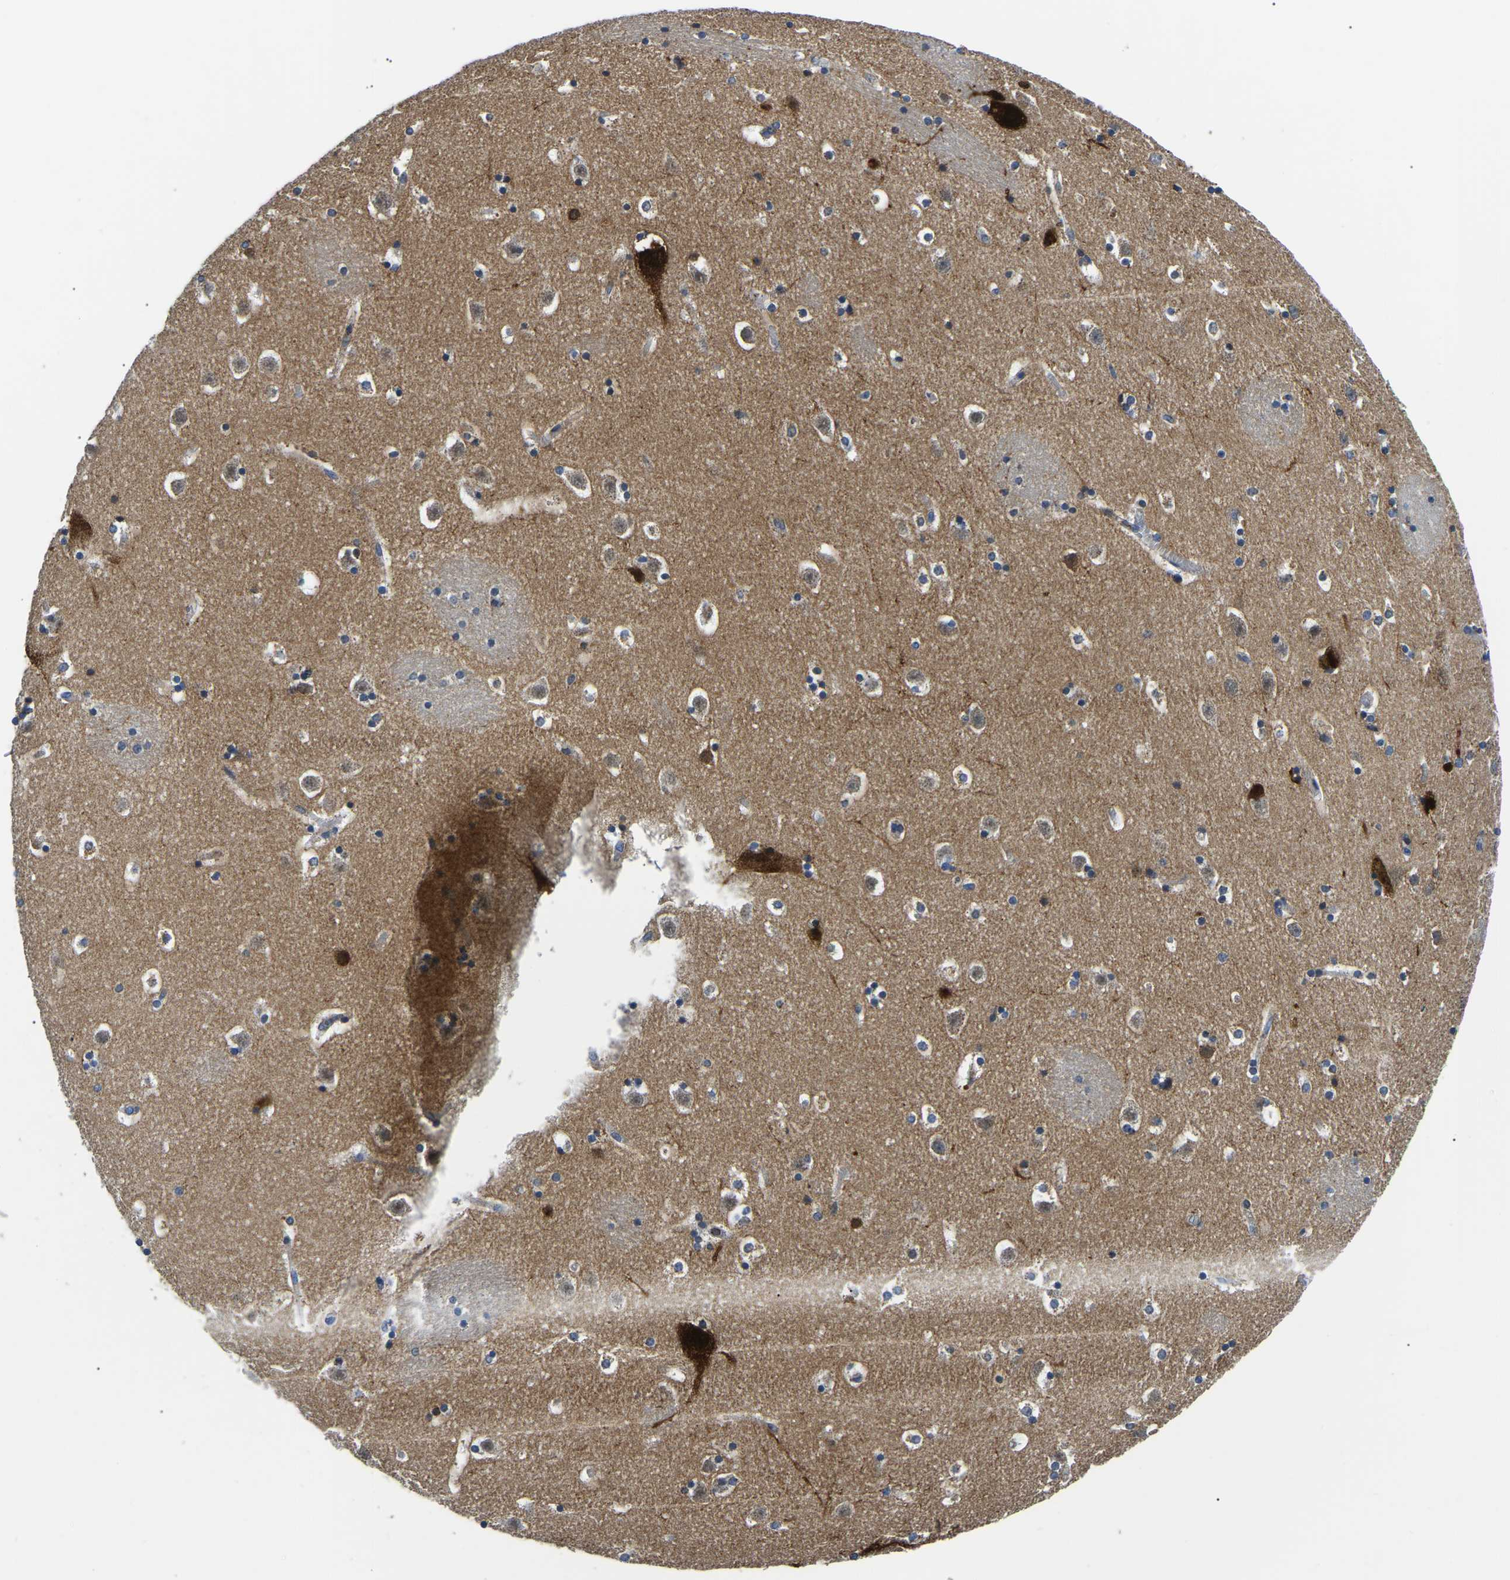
{"staining": {"intensity": "strong", "quantity": "25%-75%", "location": "cytoplasmic/membranous"}, "tissue": "caudate", "cell_type": "Glial cells", "image_type": "normal", "snomed": [{"axis": "morphology", "description": "Normal tissue, NOS"}, {"axis": "topography", "description": "Lateral ventricle wall"}], "caption": "High-magnification brightfield microscopy of unremarkable caudate stained with DAB (brown) and counterstained with hematoxylin (blue). glial cells exhibit strong cytoplasmic/membranous positivity is identified in approximately25%-75% of cells.", "gene": "PPM1E", "patient": {"sex": "male", "age": 45}}